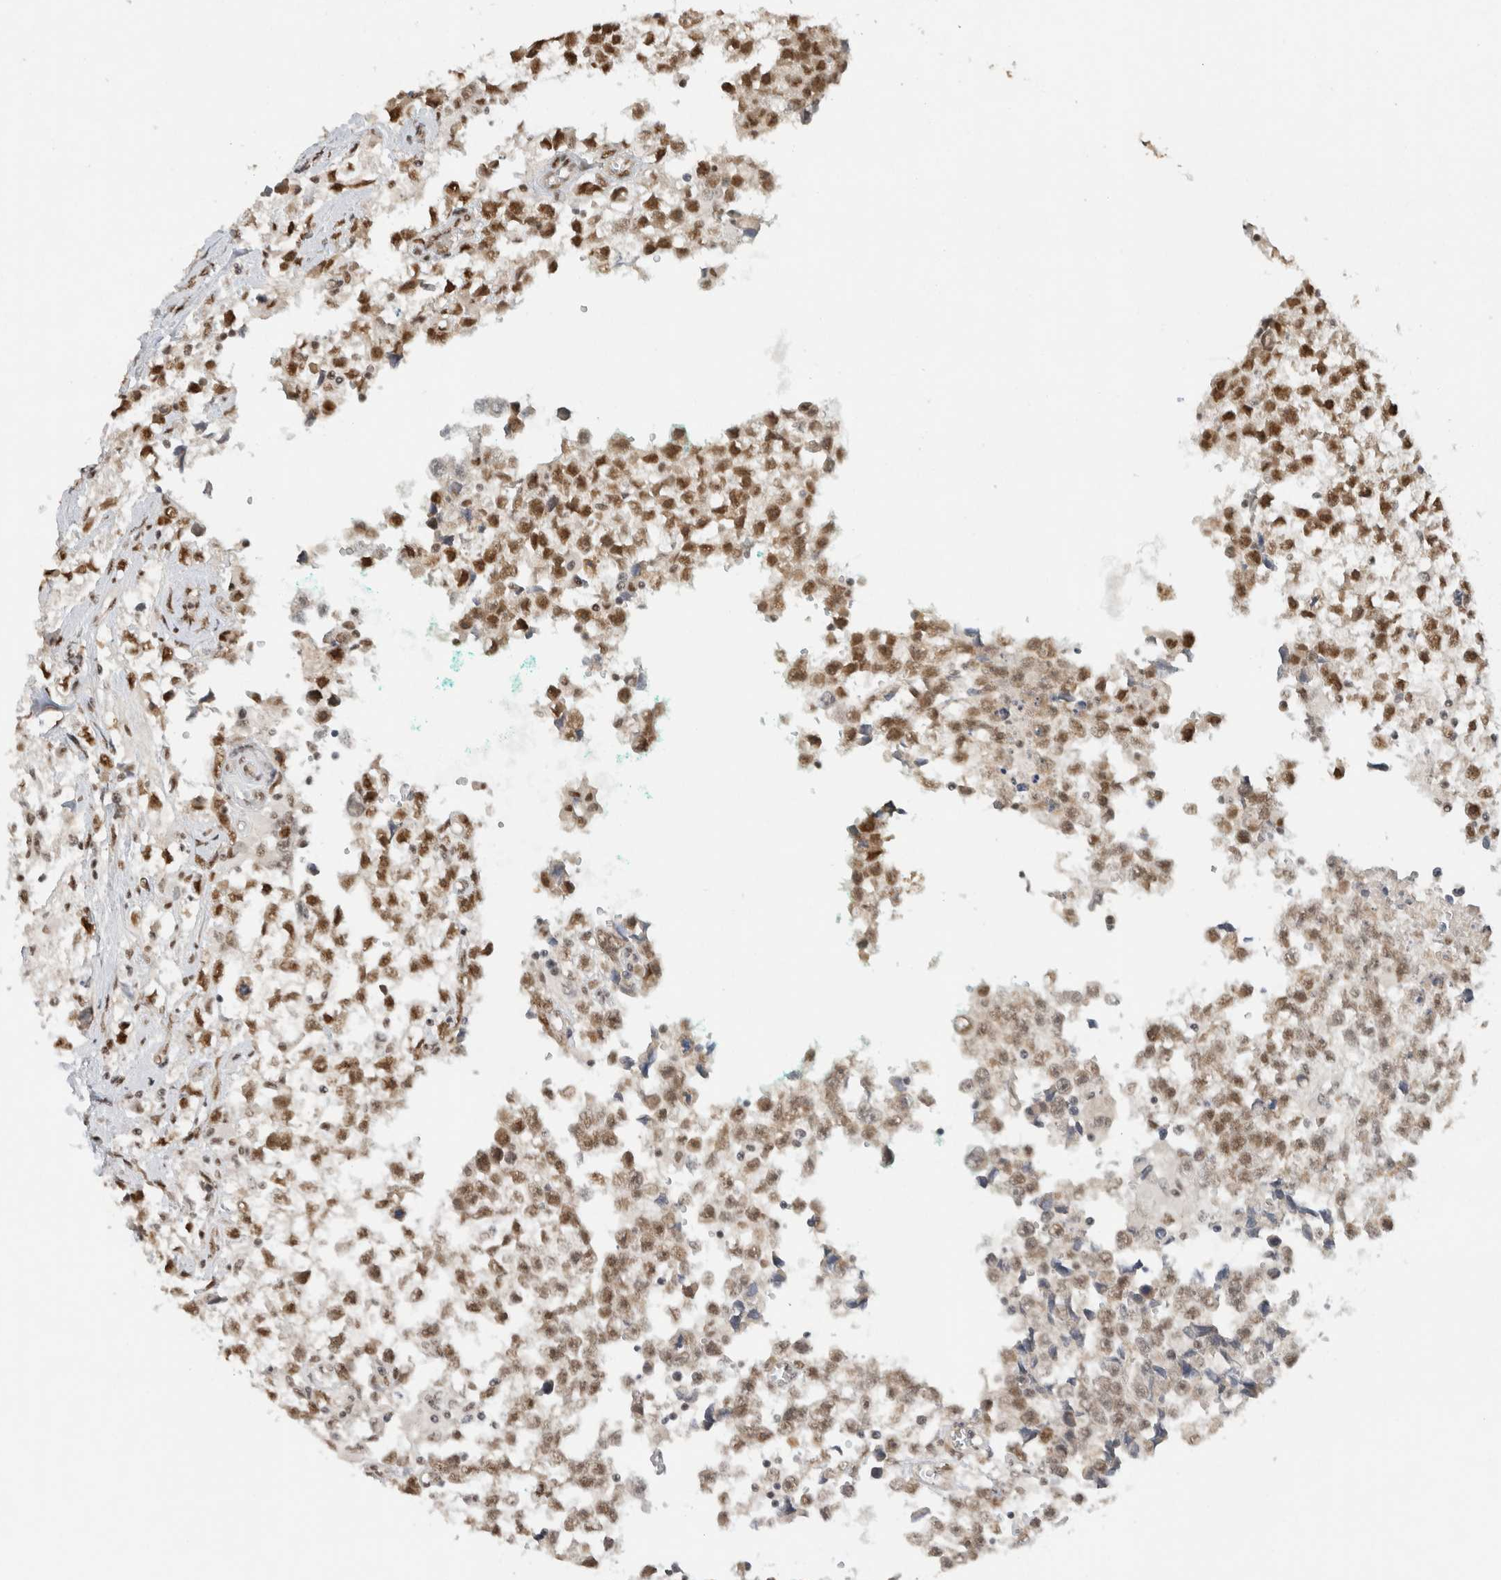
{"staining": {"intensity": "strong", "quantity": ">75%", "location": "nuclear"}, "tissue": "testis cancer", "cell_type": "Tumor cells", "image_type": "cancer", "snomed": [{"axis": "morphology", "description": "Seminoma, NOS"}, {"axis": "morphology", "description": "Carcinoma, Embryonal, NOS"}, {"axis": "topography", "description": "Testis"}], "caption": "Testis cancer stained for a protein shows strong nuclear positivity in tumor cells.", "gene": "DDX42", "patient": {"sex": "male", "age": 51}}